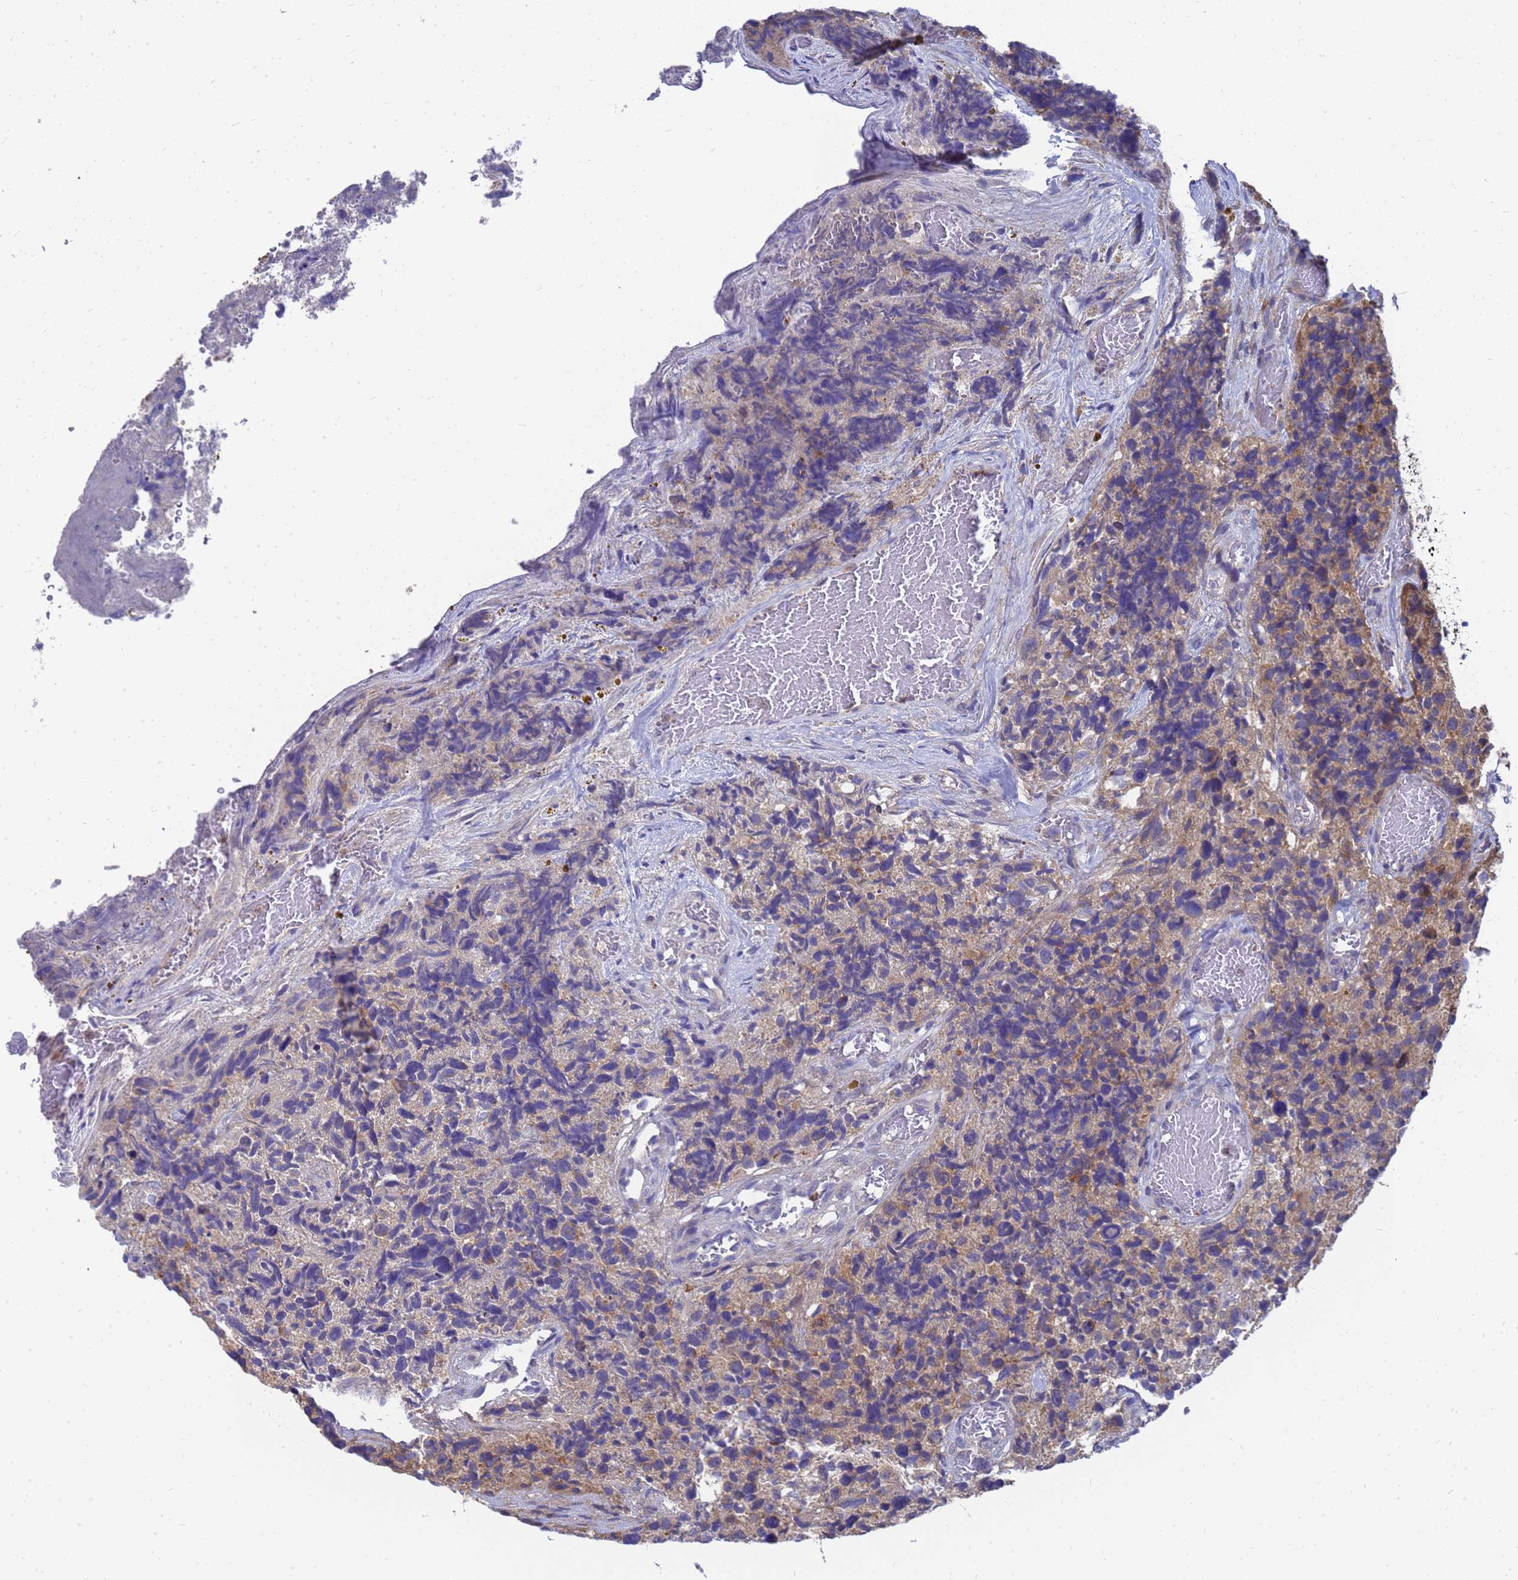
{"staining": {"intensity": "weak", "quantity": "<25%", "location": "cytoplasmic/membranous"}, "tissue": "glioma", "cell_type": "Tumor cells", "image_type": "cancer", "snomed": [{"axis": "morphology", "description": "Glioma, malignant, High grade"}, {"axis": "topography", "description": "Brain"}], "caption": "Tumor cells show no significant positivity in high-grade glioma (malignant). (DAB (3,3'-diaminobenzidine) IHC visualized using brightfield microscopy, high magnification).", "gene": "SLC35E2B", "patient": {"sex": "male", "age": 69}}